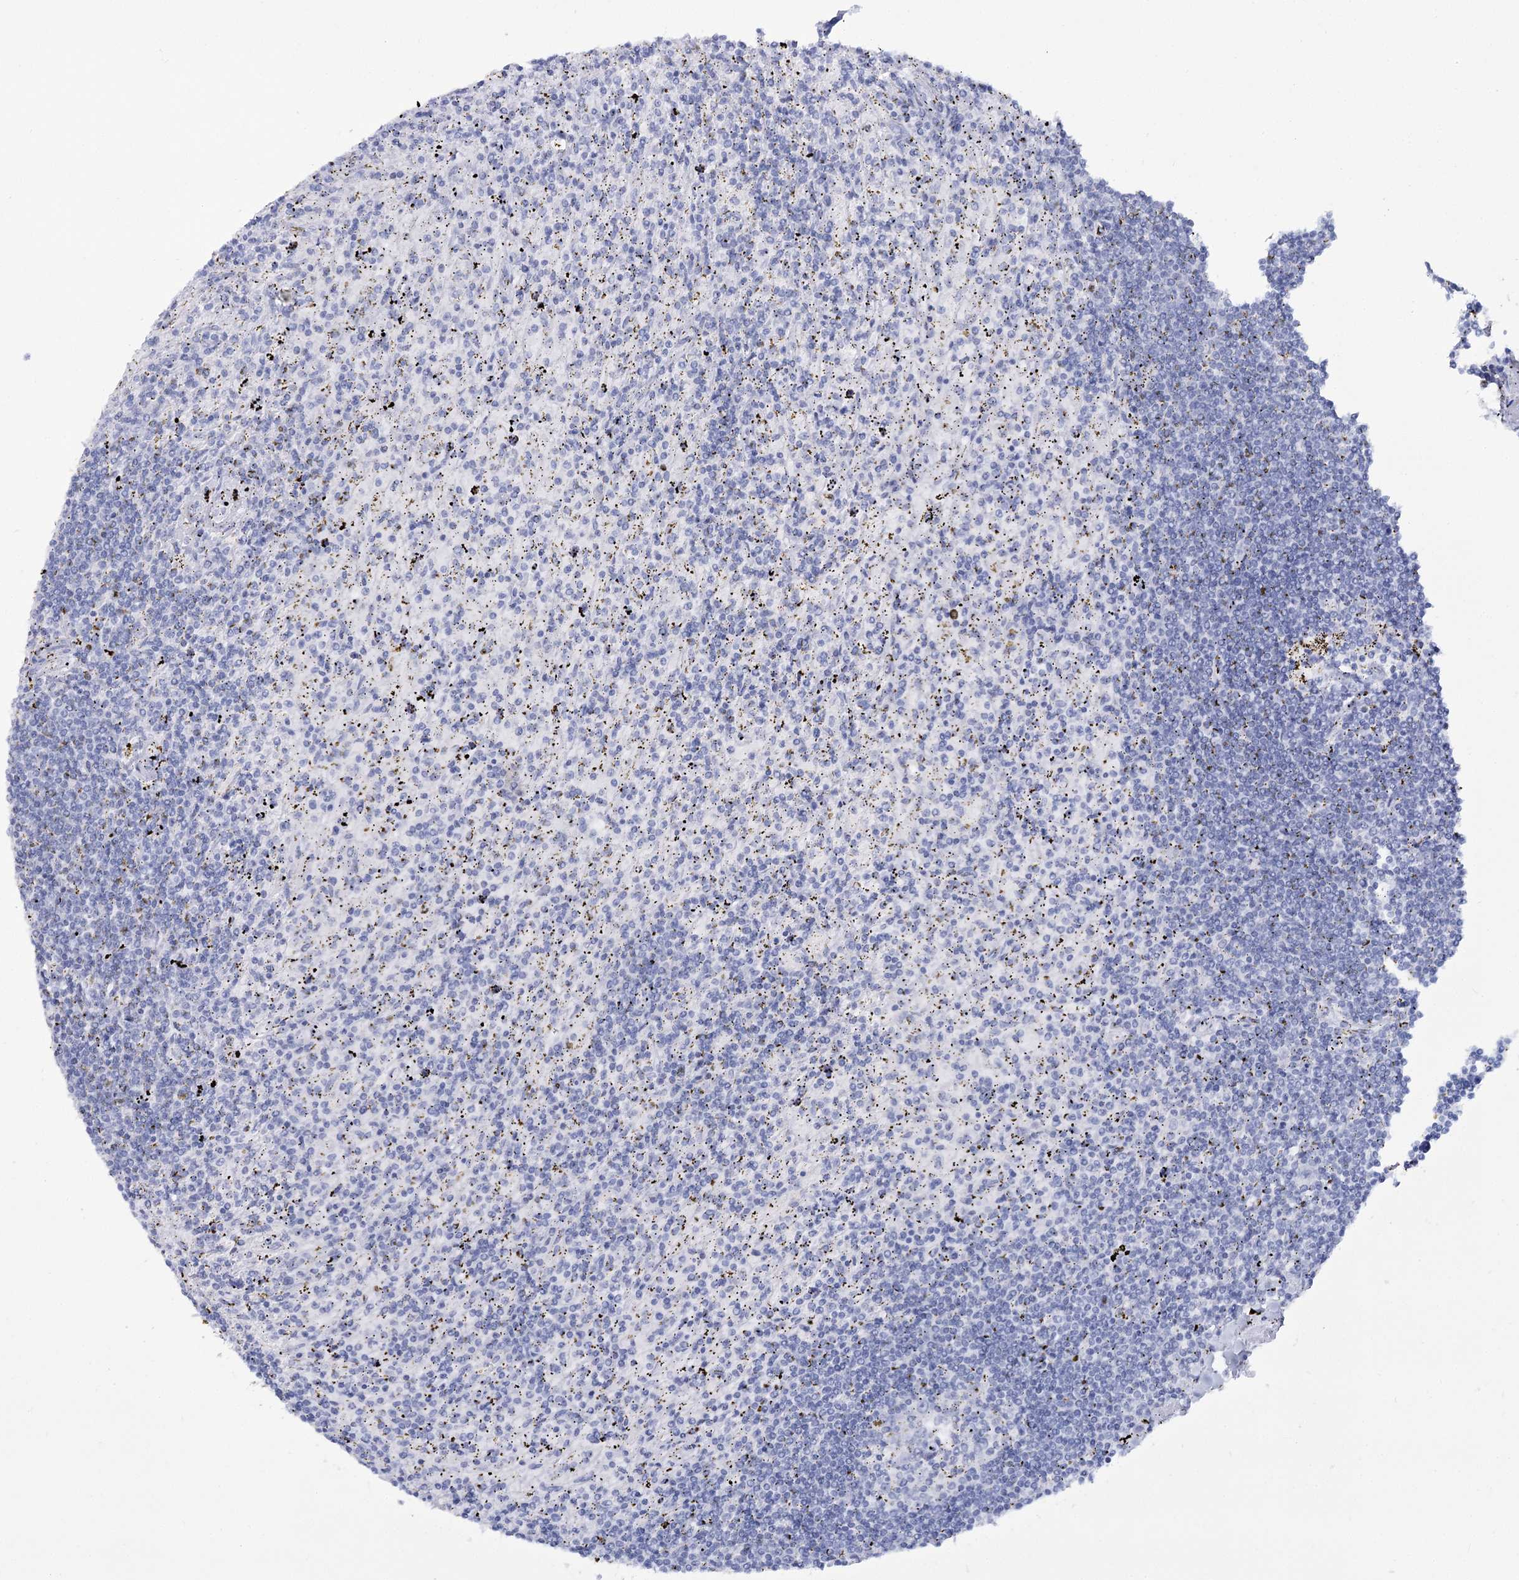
{"staining": {"intensity": "negative", "quantity": "none", "location": "none"}, "tissue": "lymphoma", "cell_type": "Tumor cells", "image_type": "cancer", "snomed": [{"axis": "morphology", "description": "Malignant lymphoma, non-Hodgkin's type, Low grade"}, {"axis": "topography", "description": "Spleen"}], "caption": "IHC image of neoplastic tissue: malignant lymphoma, non-Hodgkin's type (low-grade) stained with DAB (3,3'-diaminobenzidine) exhibits no significant protein positivity in tumor cells.", "gene": "RNF186", "patient": {"sex": "male", "age": 76}}